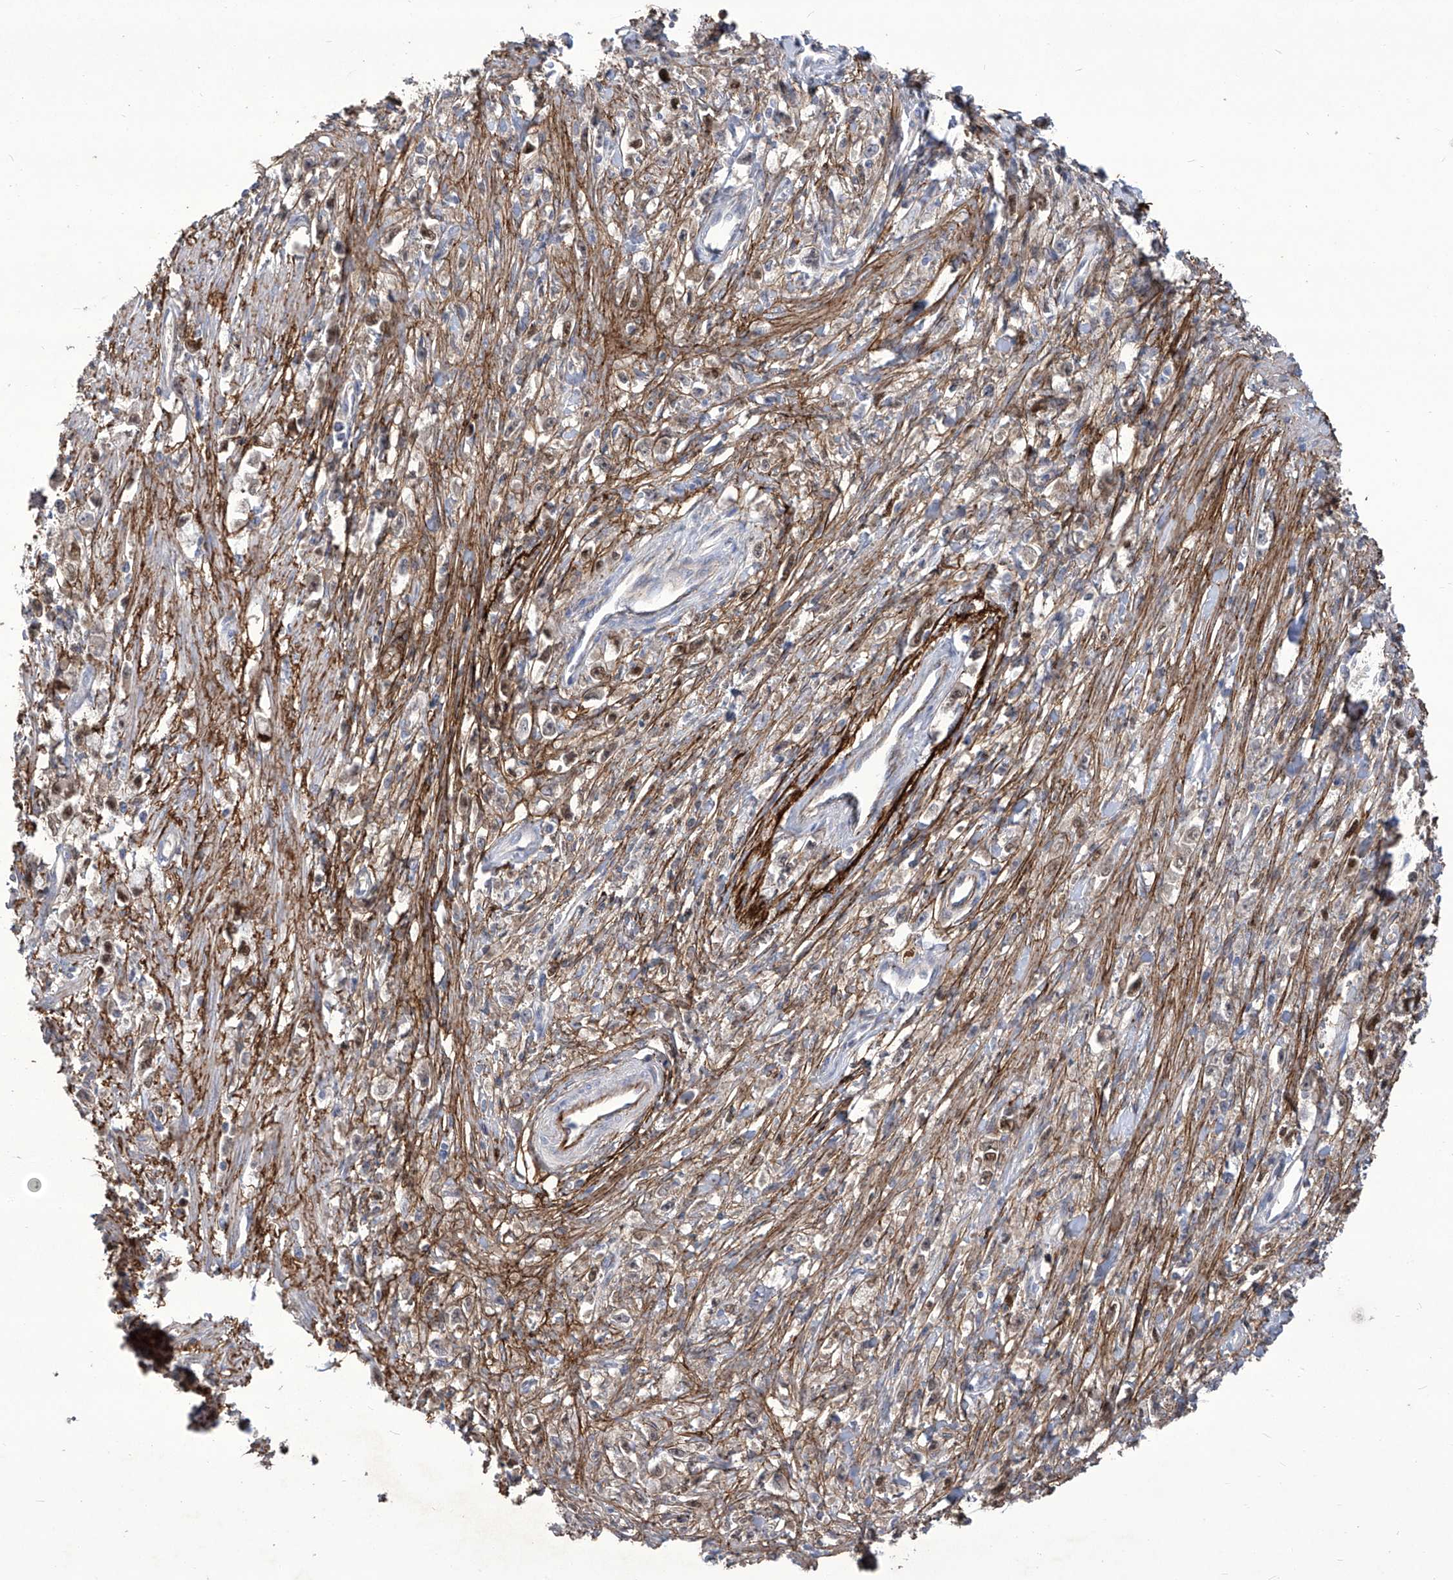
{"staining": {"intensity": "weak", "quantity": "<25%", "location": "cytoplasmic/membranous,nuclear"}, "tissue": "stomach cancer", "cell_type": "Tumor cells", "image_type": "cancer", "snomed": [{"axis": "morphology", "description": "Adenocarcinoma, NOS"}, {"axis": "topography", "description": "Stomach"}], "caption": "Histopathology image shows no protein expression in tumor cells of stomach cancer tissue. (DAB IHC, high magnification).", "gene": "TXNIP", "patient": {"sex": "female", "age": 59}}